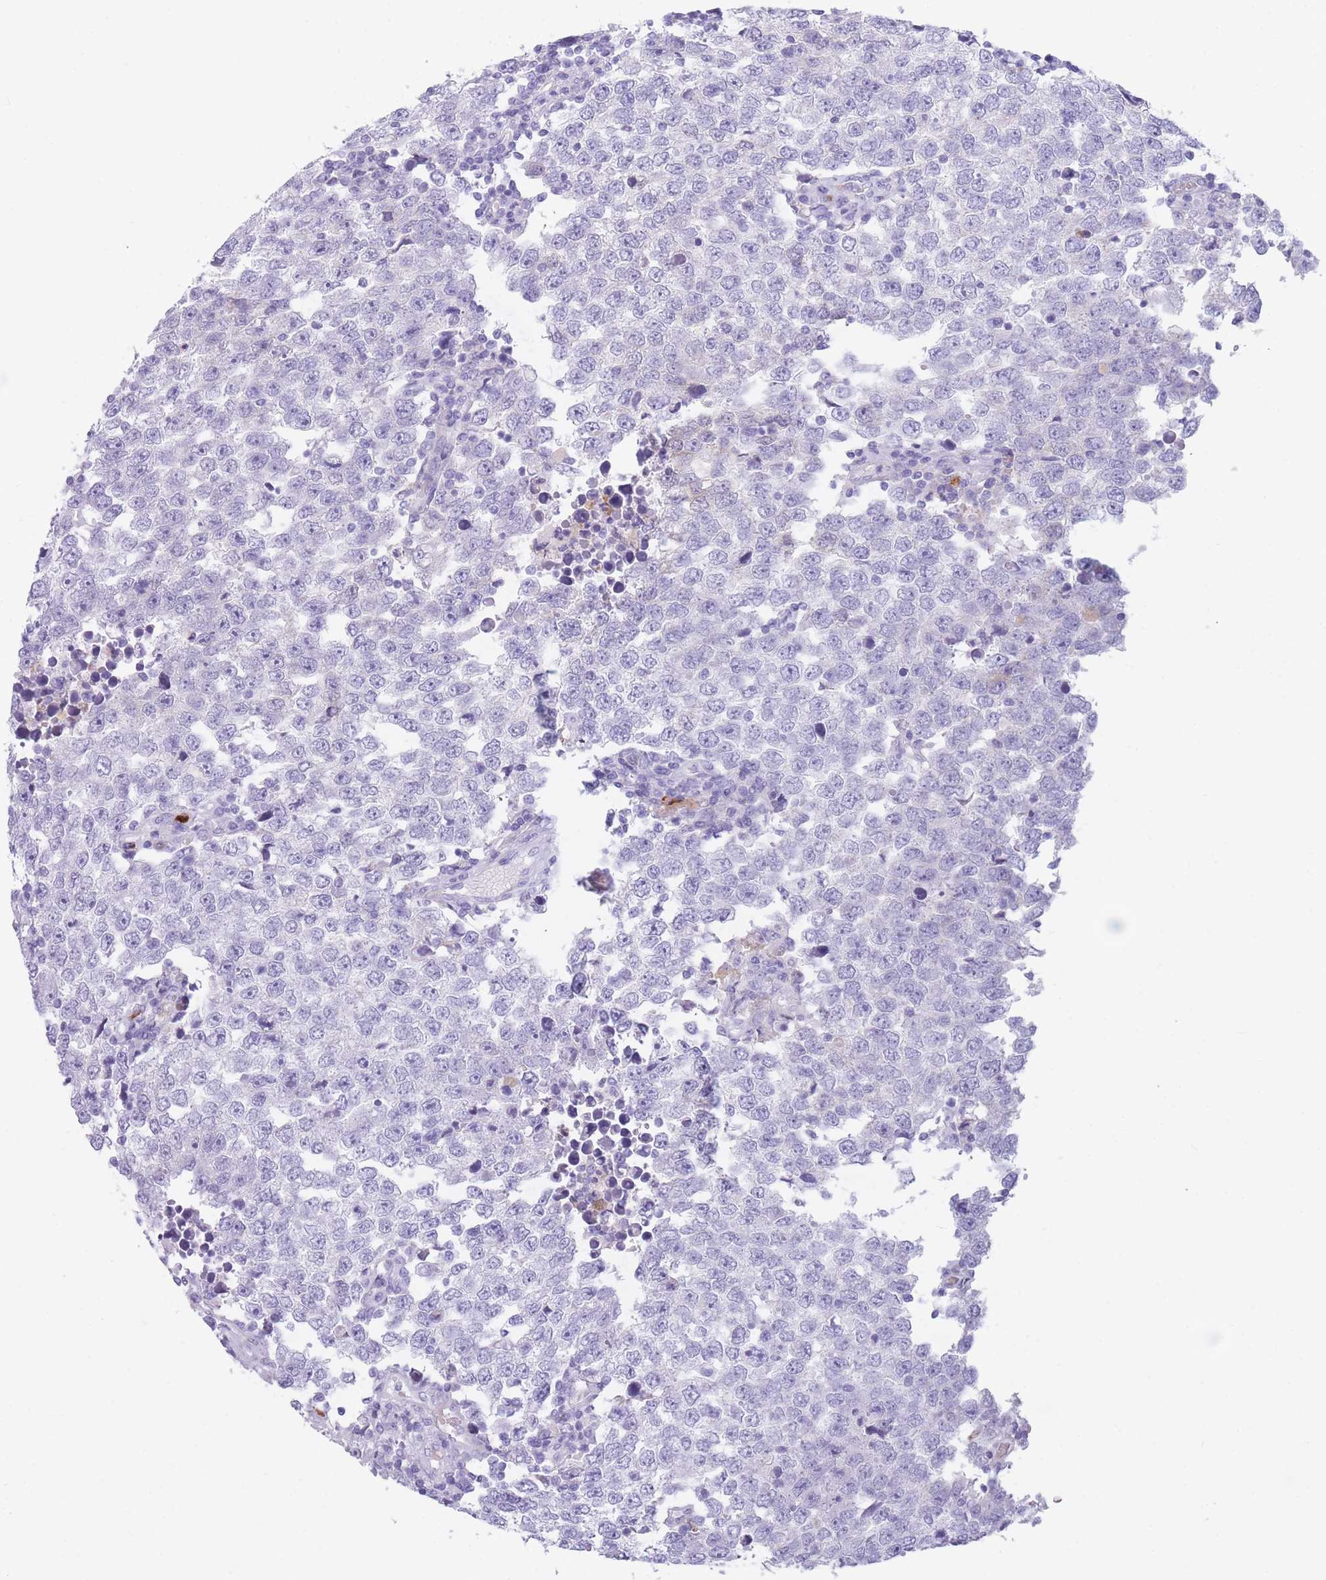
{"staining": {"intensity": "negative", "quantity": "none", "location": "none"}, "tissue": "testis cancer", "cell_type": "Tumor cells", "image_type": "cancer", "snomed": [{"axis": "morphology", "description": "Seminoma, NOS"}, {"axis": "morphology", "description": "Carcinoma, Embryonal, NOS"}, {"axis": "topography", "description": "Testis"}], "caption": "The image reveals no significant staining in tumor cells of testis cancer.", "gene": "TNFSF11", "patient": {"sex": "male", "age": 28}}